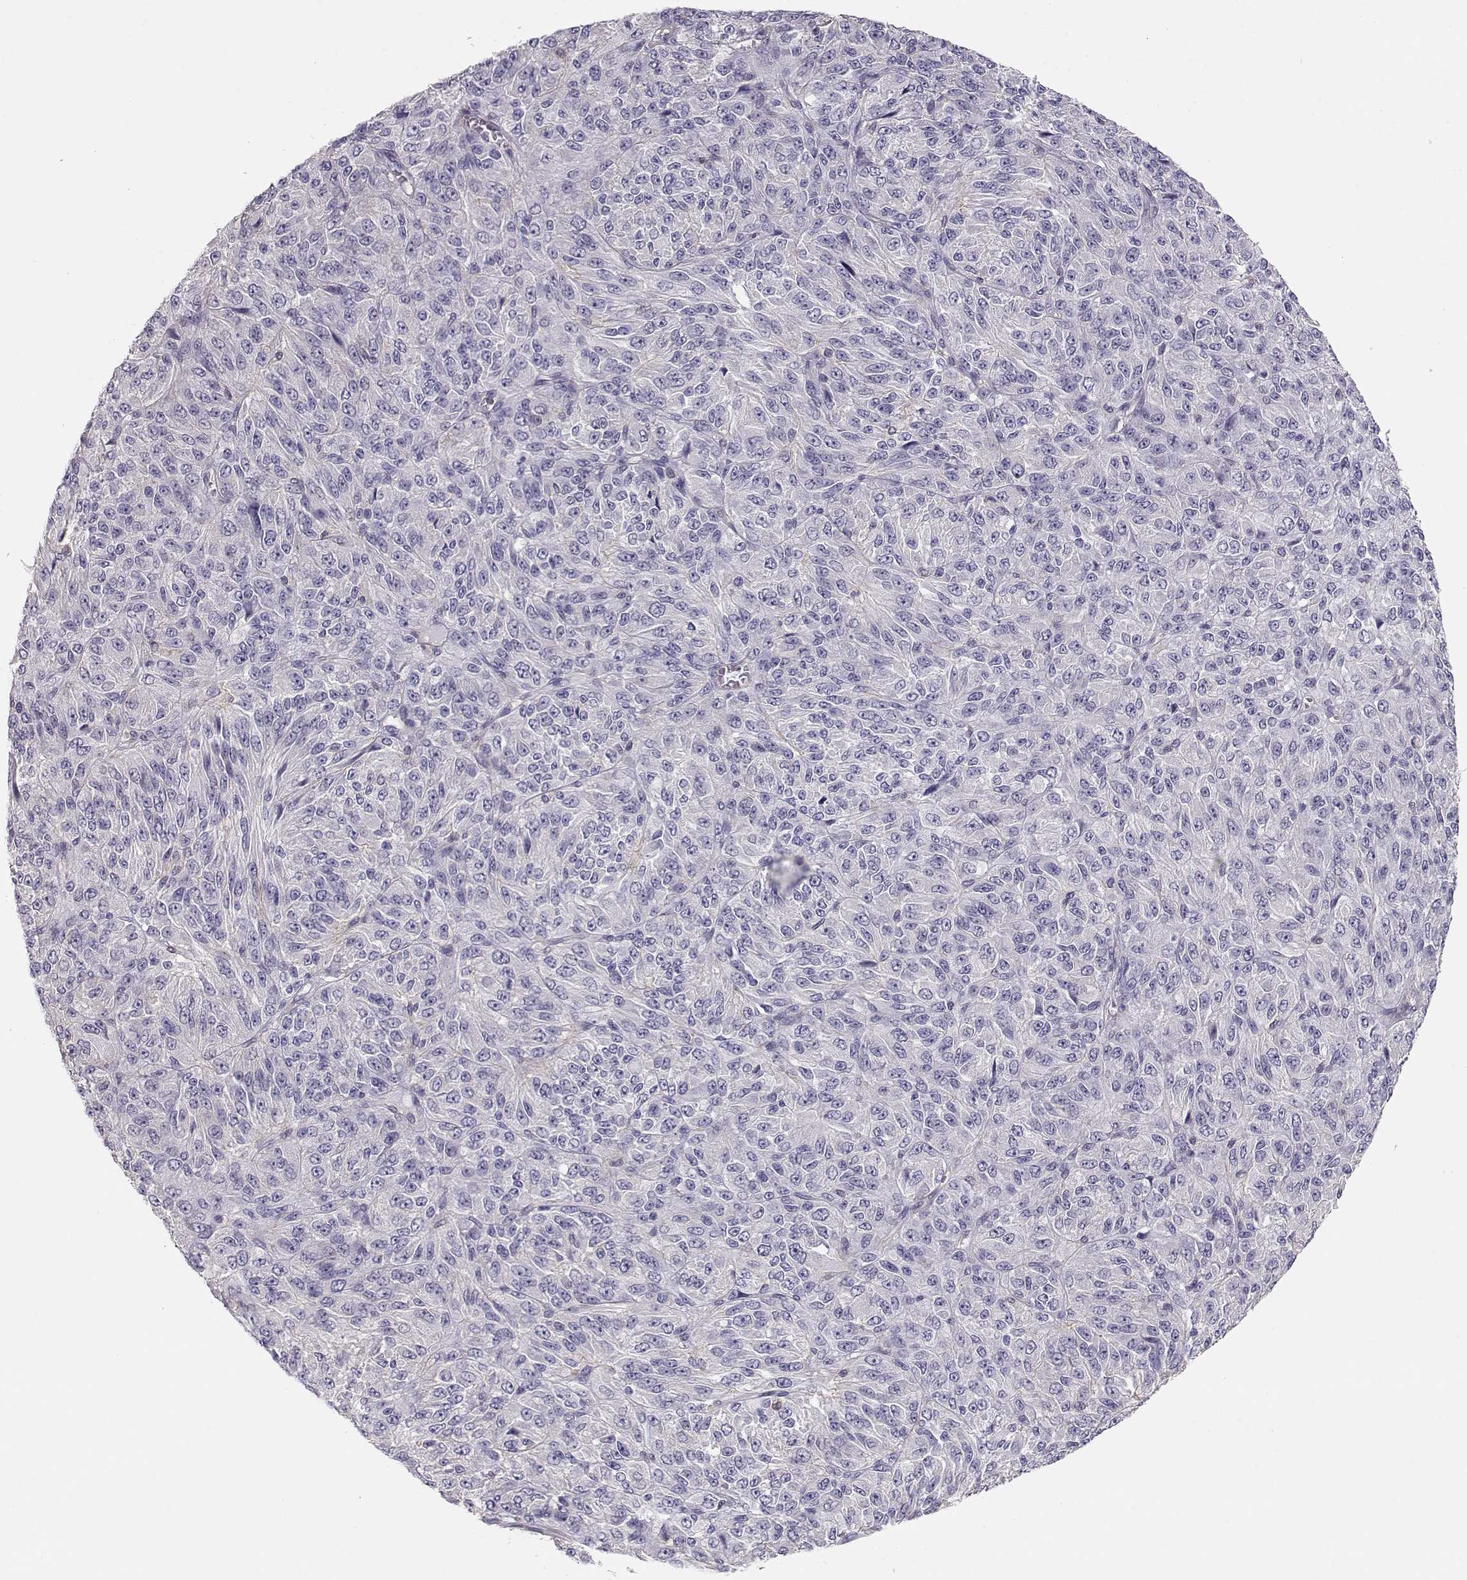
{"staining": {"intensity": "negative", "quantity": "none", "location": "none"}, "tissue": "melanoma", "cell_type": "Tumor cells", "image_type": "cancer", "snomed": [{"axis": "morphology", "description": "Malignant melanoma, Metastatic site"}, {"axis": "topography", "description": "Brain"}], "caption": "Protein analysis of melanoma exhibits no significant expression in tumor cells.", "gene": "DAPL1", "patient": {"sex": "female", "age": 56}}